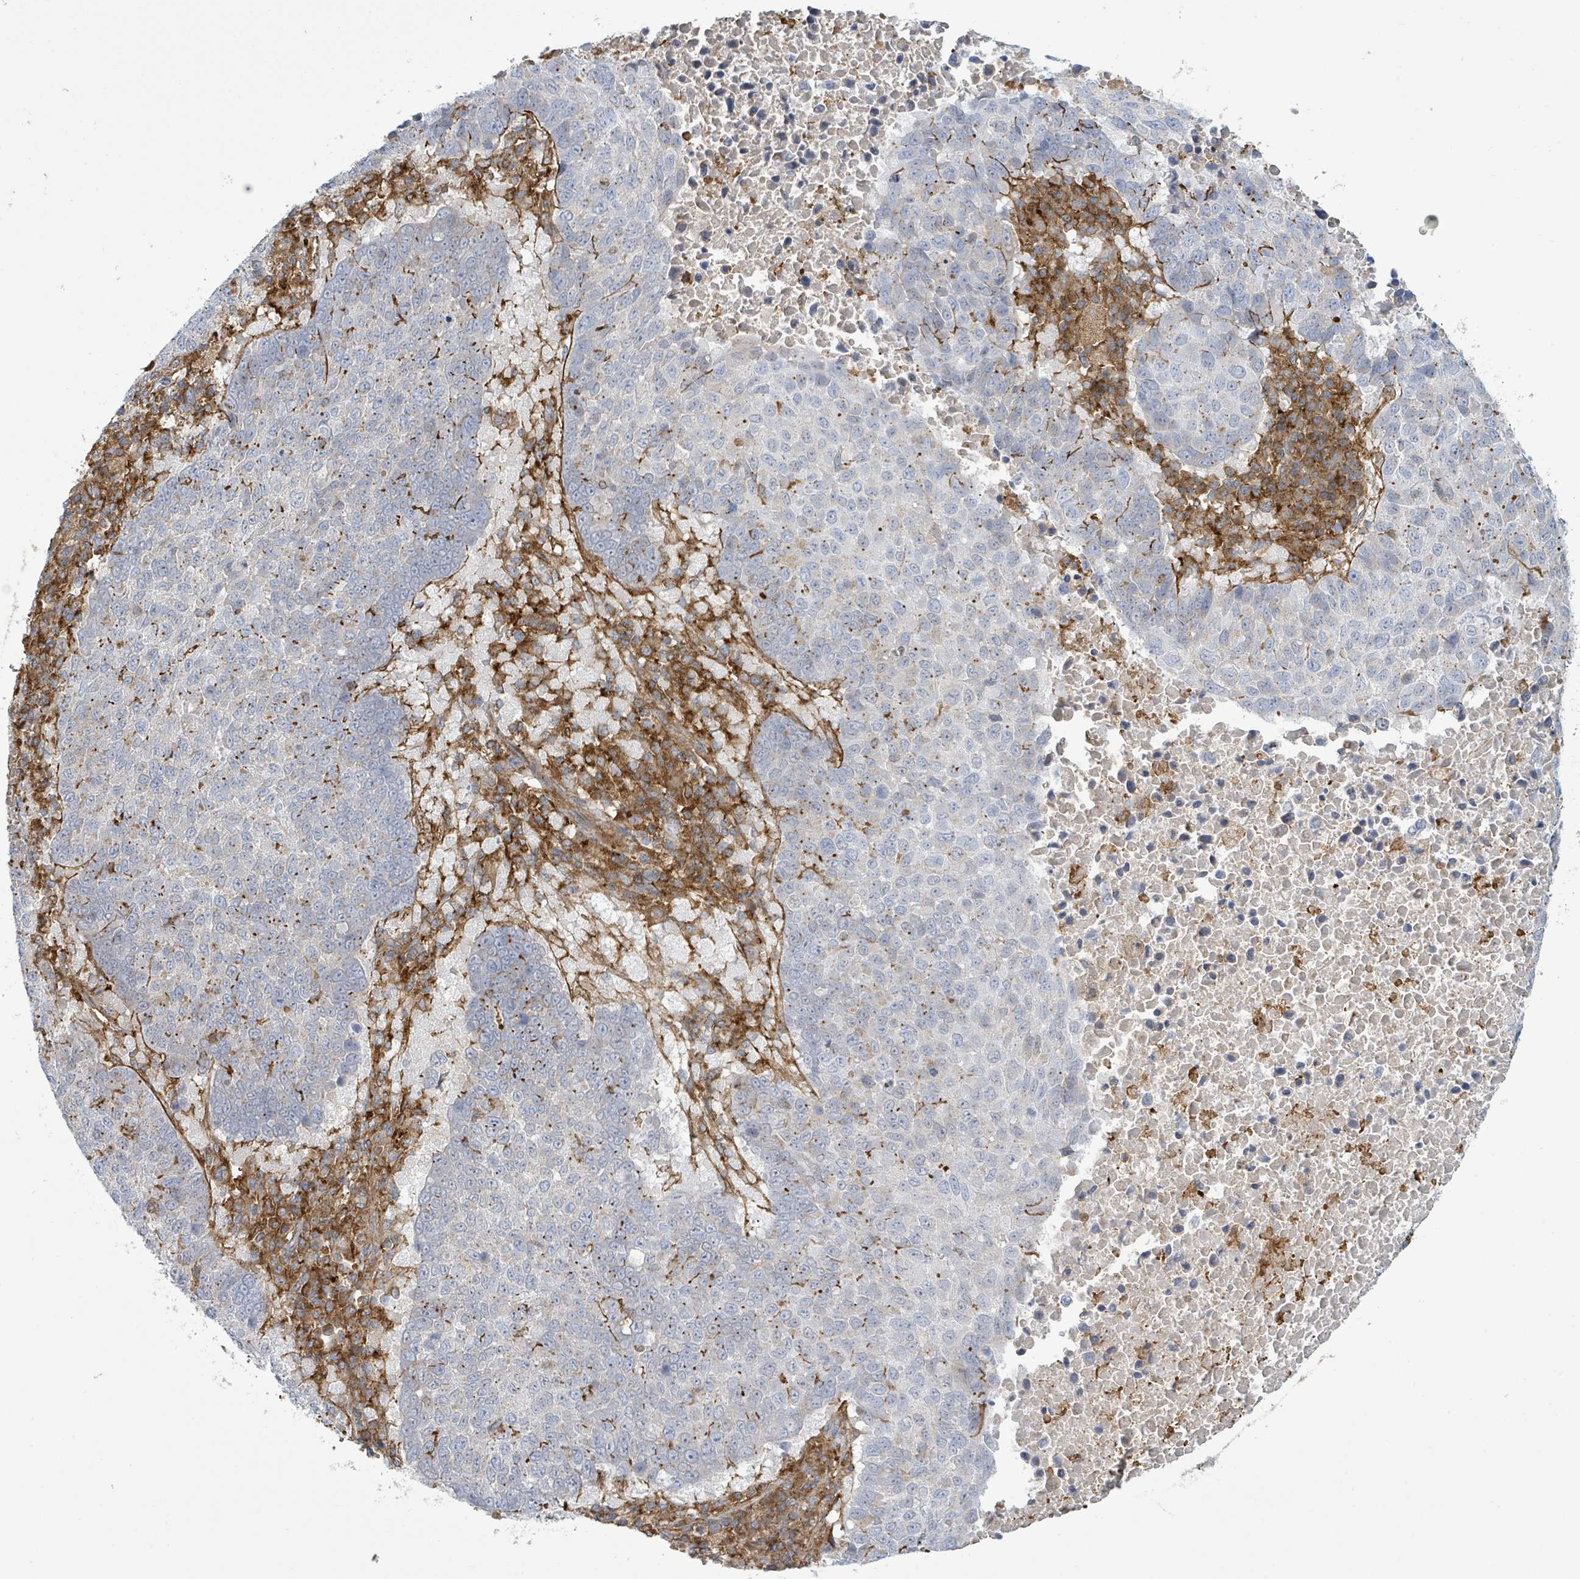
{"staining": {"intensity": "negative", "quantity": "none", "location": "none"}, "tissue": "lung cancer", "cell_type": "Tumor cells", "image_type": "cancer", "snomed": [{"axis": "morphology", "description": "Squamous cell carcinoma, NOS"}, {"axis": "topography", "description": "Lung"}], "caption": "Immunohistochemical staining of human lung squamous cell carcinoma demonstrates no significant positivity in tumor cells.", "gene": "EGFL7", "patient": {"sex": "male", "age": 73}}